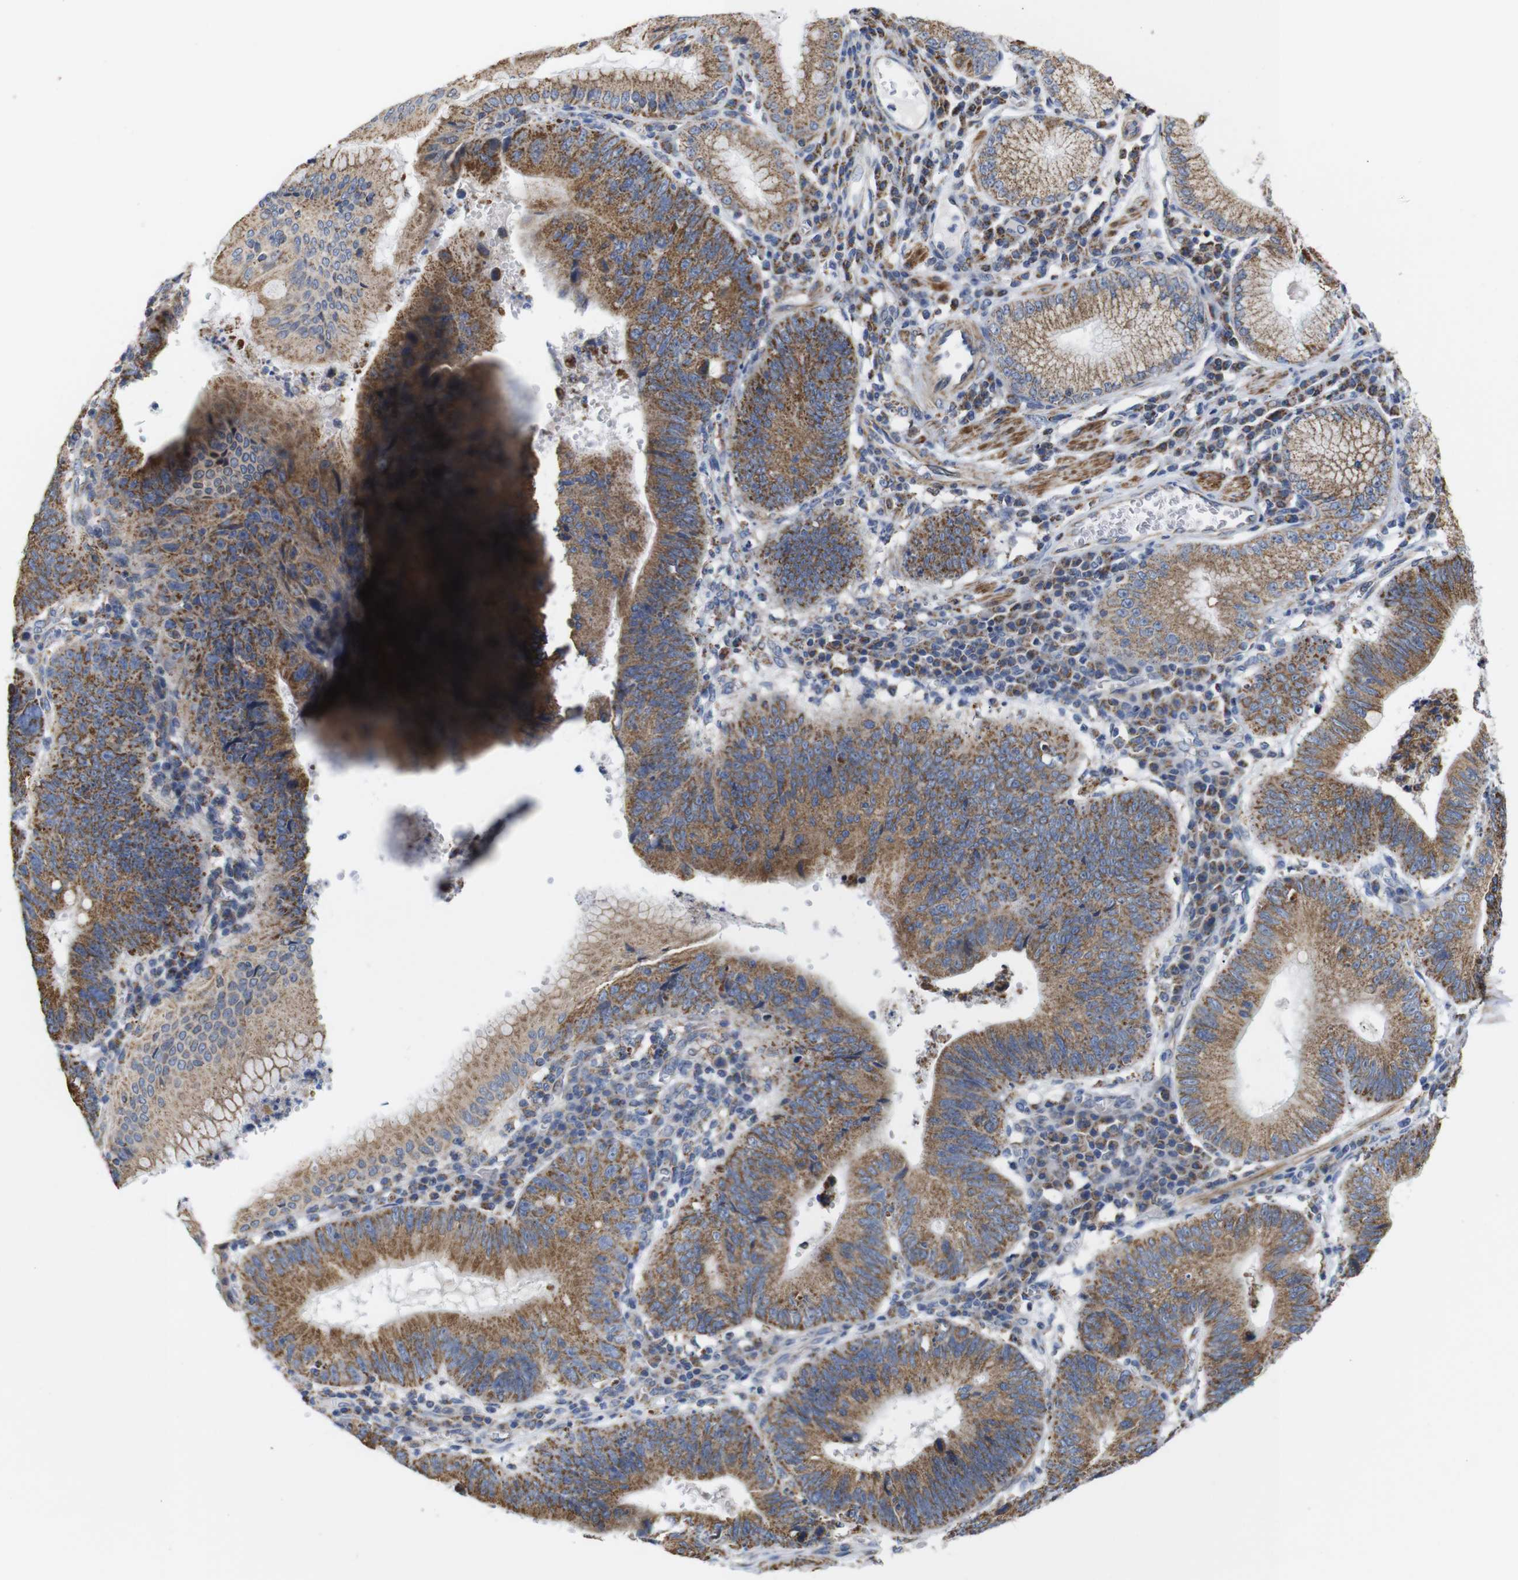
{"staining": {"intensity": "moderate", "quantity": ">75%", "location": "cytoplasmic/membranous"}, "tissue": "stomach cancer", "cell_type": "Tumor cells", "image_type": "cancer", "snomed": [{"axis": "morphology", "description": "Adenocarcinoma, NOS"}, {"axis": "topography", "description": "Stomach"}], "caption": "This image exhibits immunohistochemistry staining of human stomach adenocarcinoma, with medium moderate cytoplasmic/membranous staining in about >75% of tumor cells.", "gene": "FAM171B", "patient": {"sex": "male", "age": 59}}